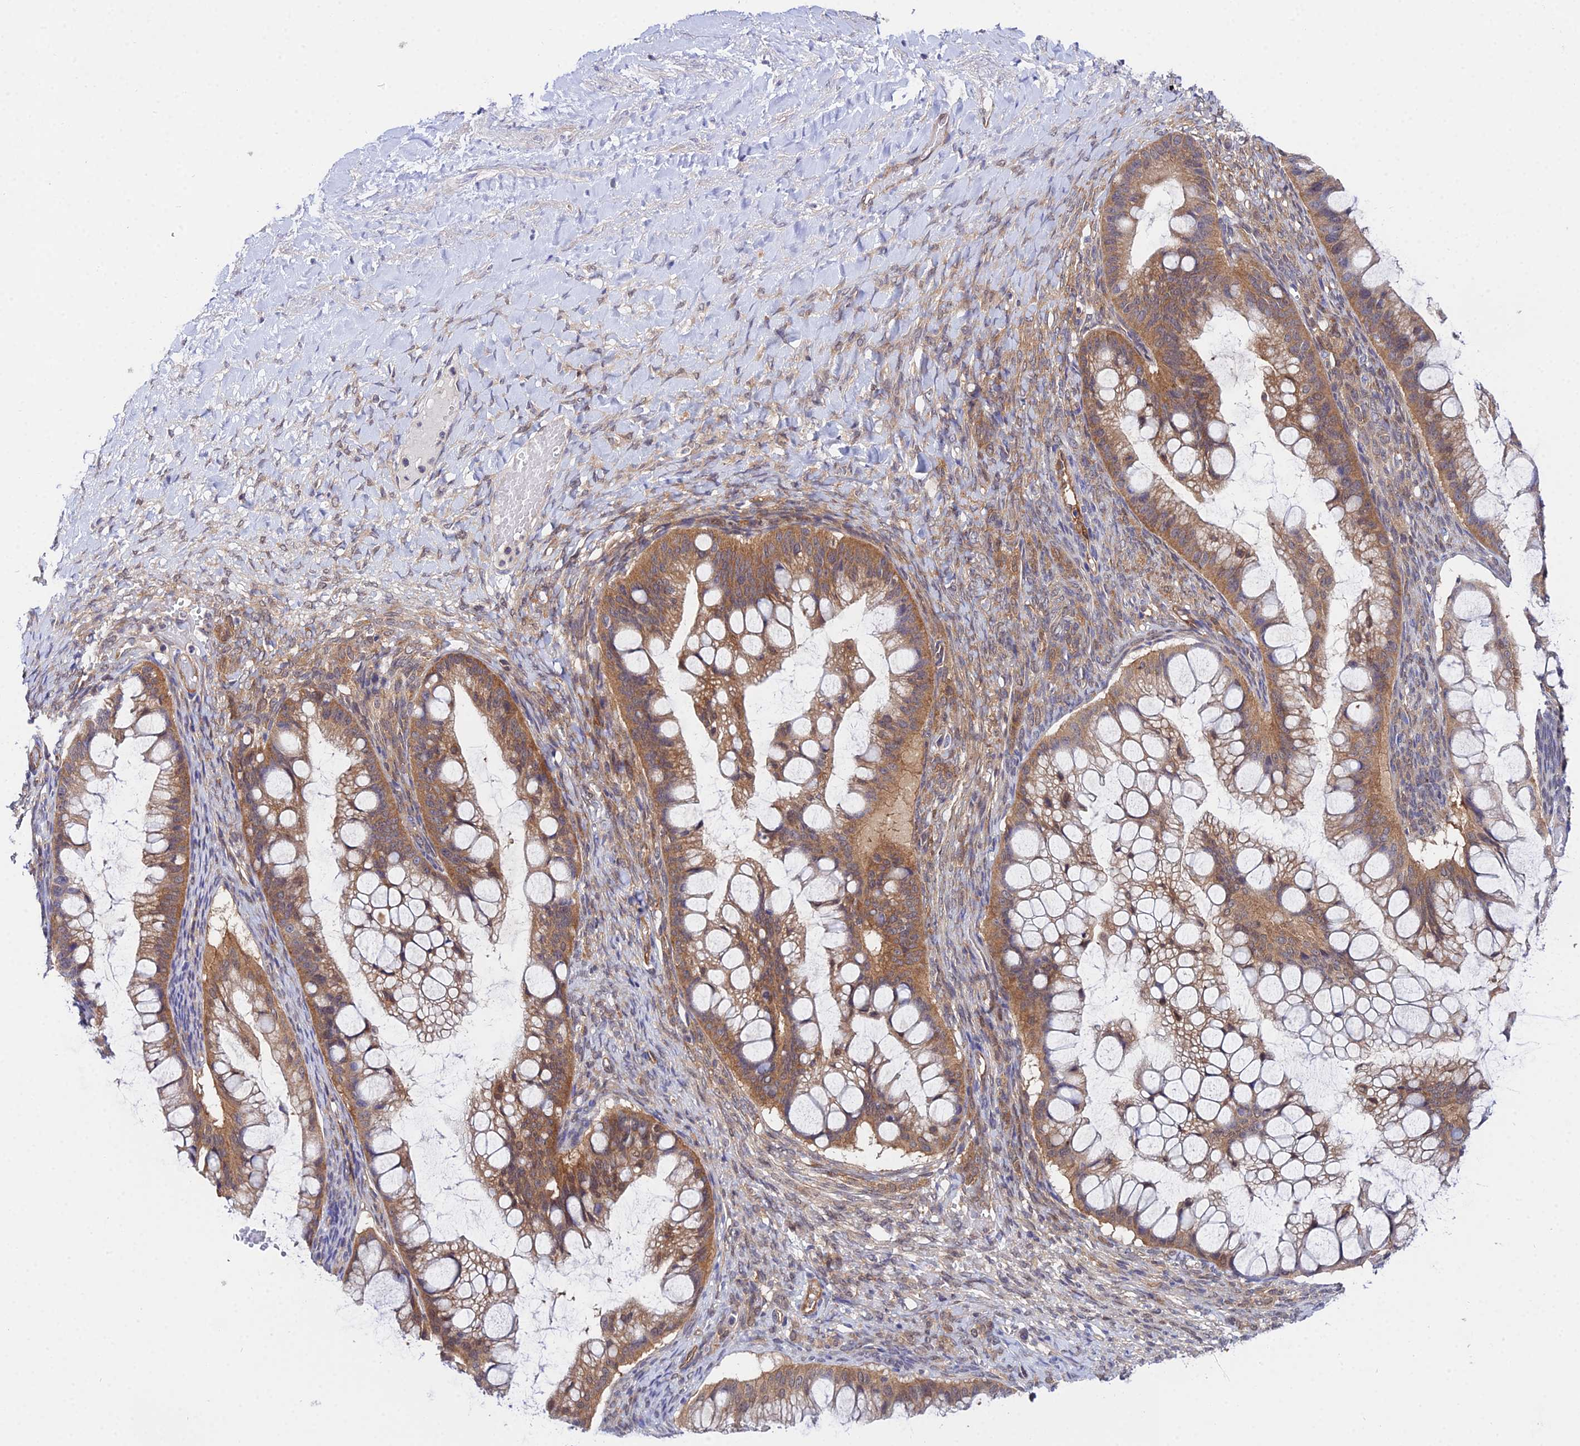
{"staining": {"intensity": "moderate", "quantity": ">75%", "location": "cytoplasmic/membranous"}, "tissue": "ovarian cancer", "cell_type": "Tumor cells", "image_type": "cancer", "snomed": [{"axis": "morphology", "description": "Cystadenocarcinoma, mucinous, NOS"}, {"axis": "topography", "description": "Ovary"}], "caption": "The micrograph demonstrates a brown stain indicating the presence of a protein in the cytoplasmic/membranous of tumor cells in ovarian mucinous cystadenocarcinoma.", "gene": "PPP2R2C", "patient": {"sex": "female", "age": 73}}